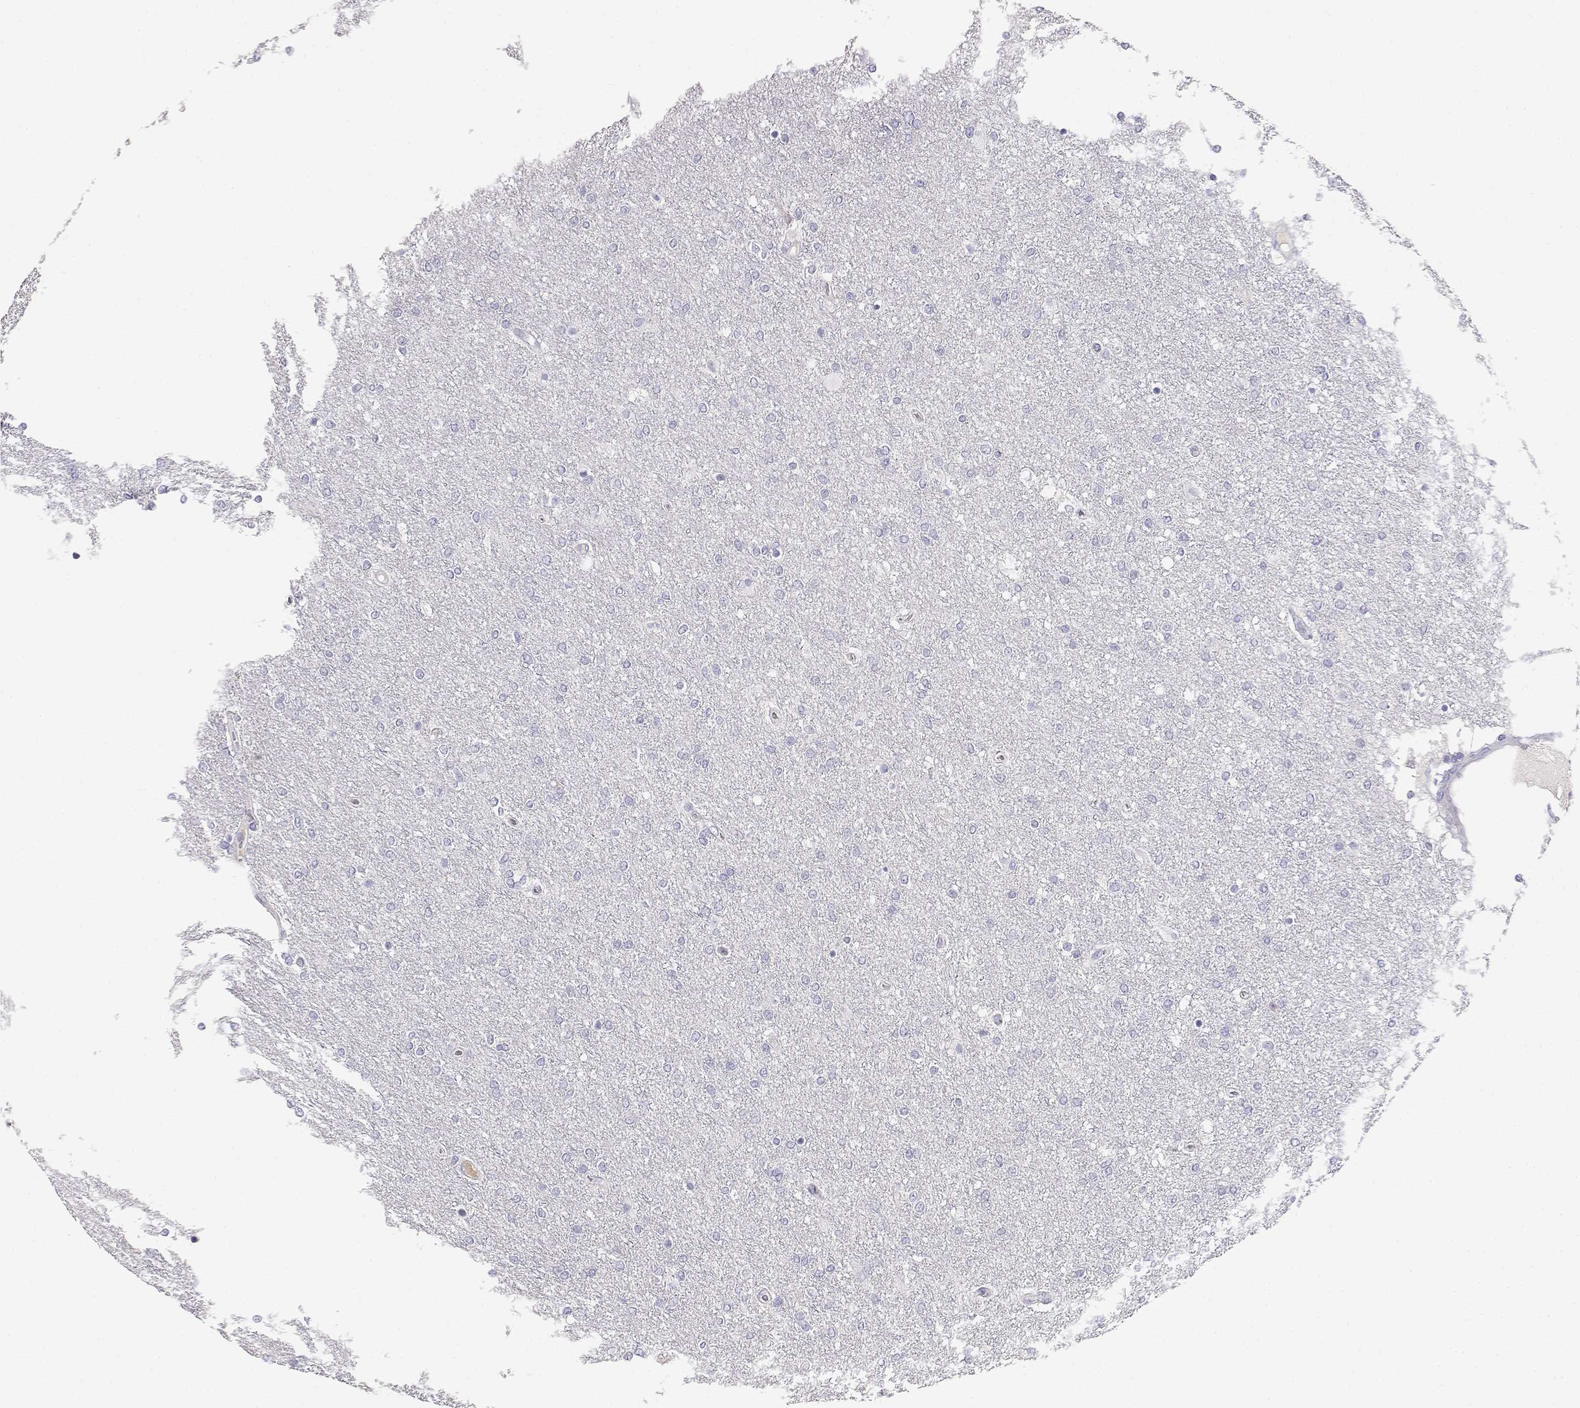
{"staining": {"intensity": "negative", "quantity": "none", "location": "none"}, "tissue": "glioma", "cell_type": "Tumor cells", "image_type": "cancer", "snomed": [{"axis": "morphology", "description": "Glioma, malignant, High grade"}, {"axis": "topography", "description": "Brain"}], "caption": "IHC histopathology image of human malignant glioma (high-grade) stained for a protein (brown), which reveals no staining in tumor cells.", "gene": "CDHR1", "patient": {"sex": "female", "age": 61}}